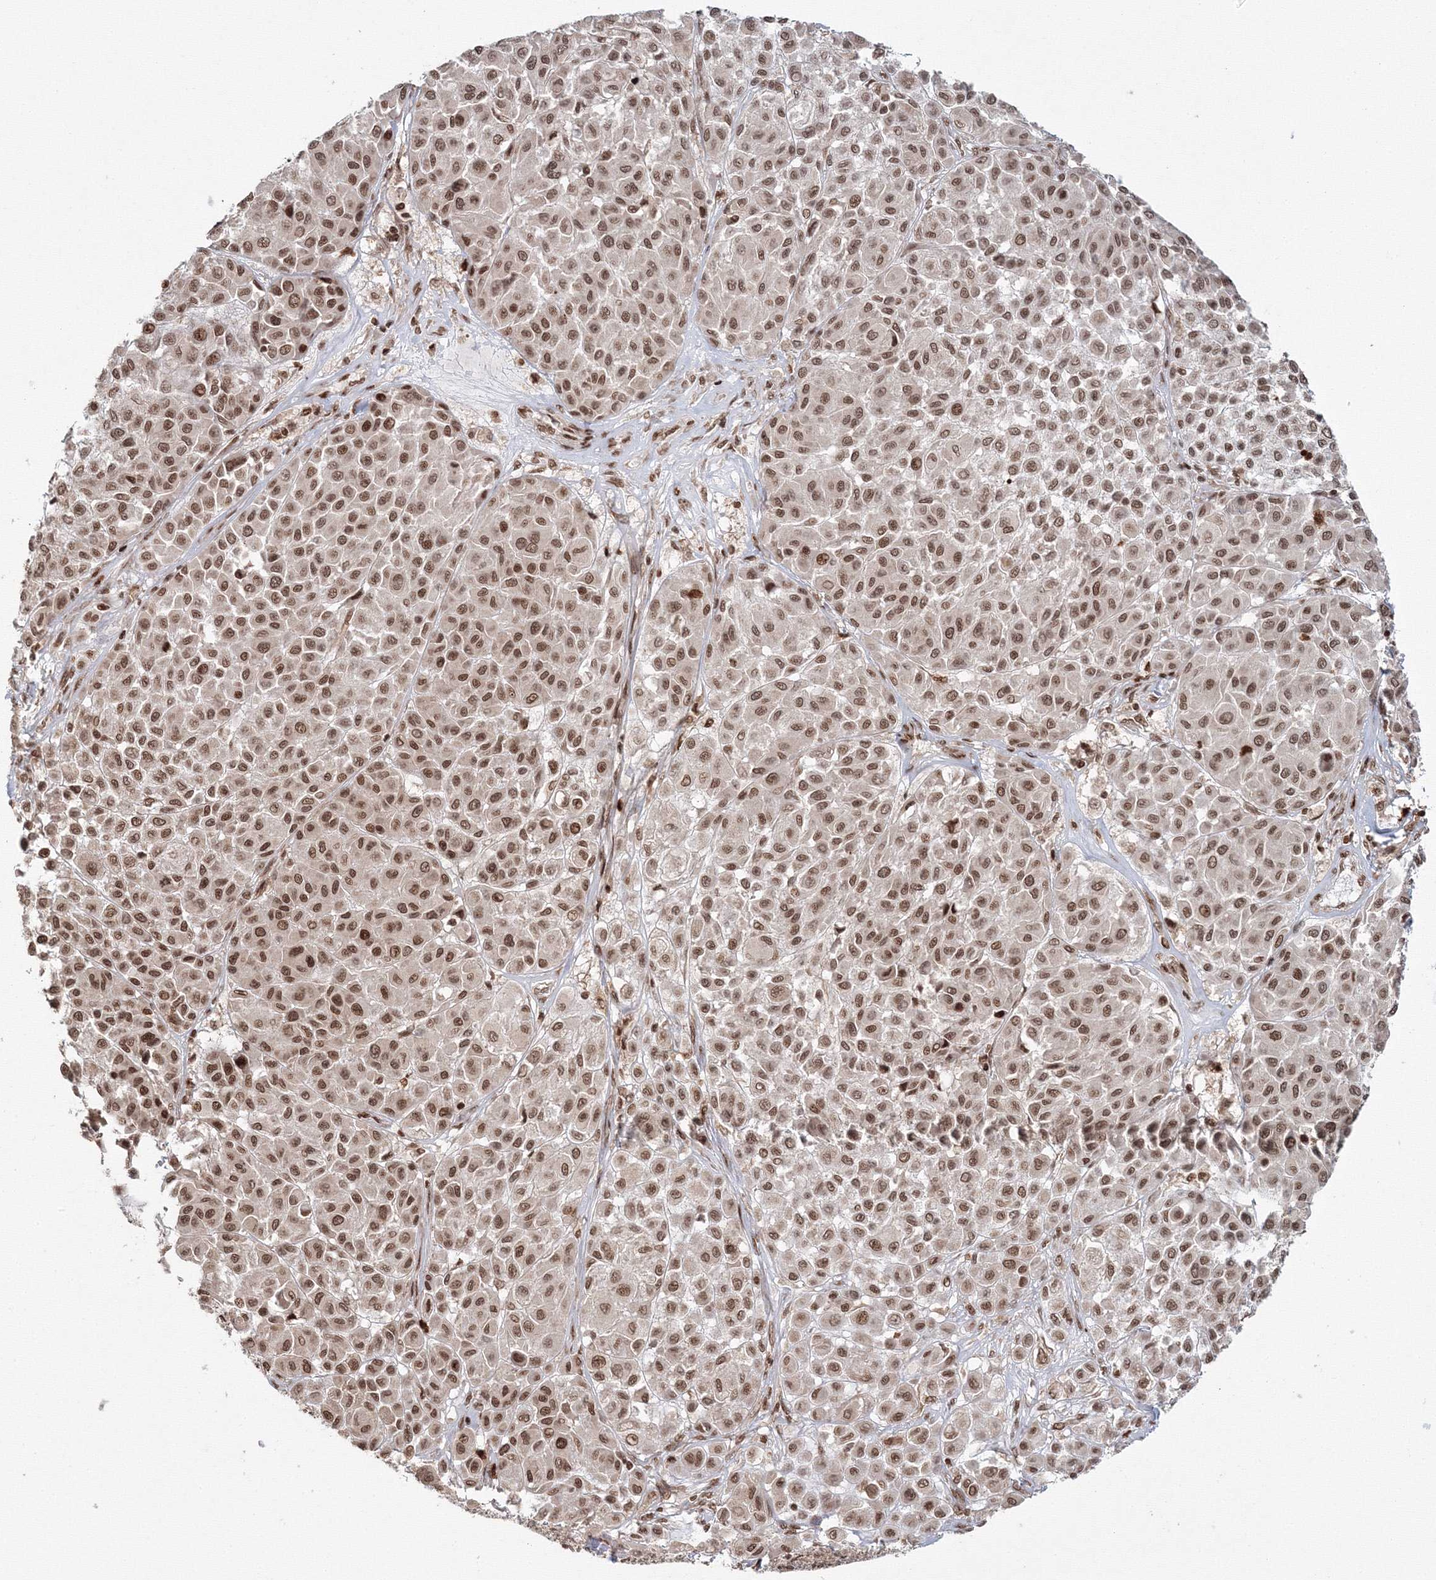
{"staining": {"intensity": "moderate", "quantity": ">75%", "location": "nuclear"}, "tissue": "melanoma", "cell_type": "Tumor cells", "image_type": "cancer", "snomed": [{"axis": "morphology", "description": "Malignant melanoma, Metastatic site"}, {"axis": "topography", "description": "Soft tissue"}], "caption": "A brown stain labels moderate nuclear staining of a protein in malignant melanoma (metastatic site) tumor cells.", "gene": "KIF20A", "patient": {"sex": "male", "age": 41}}